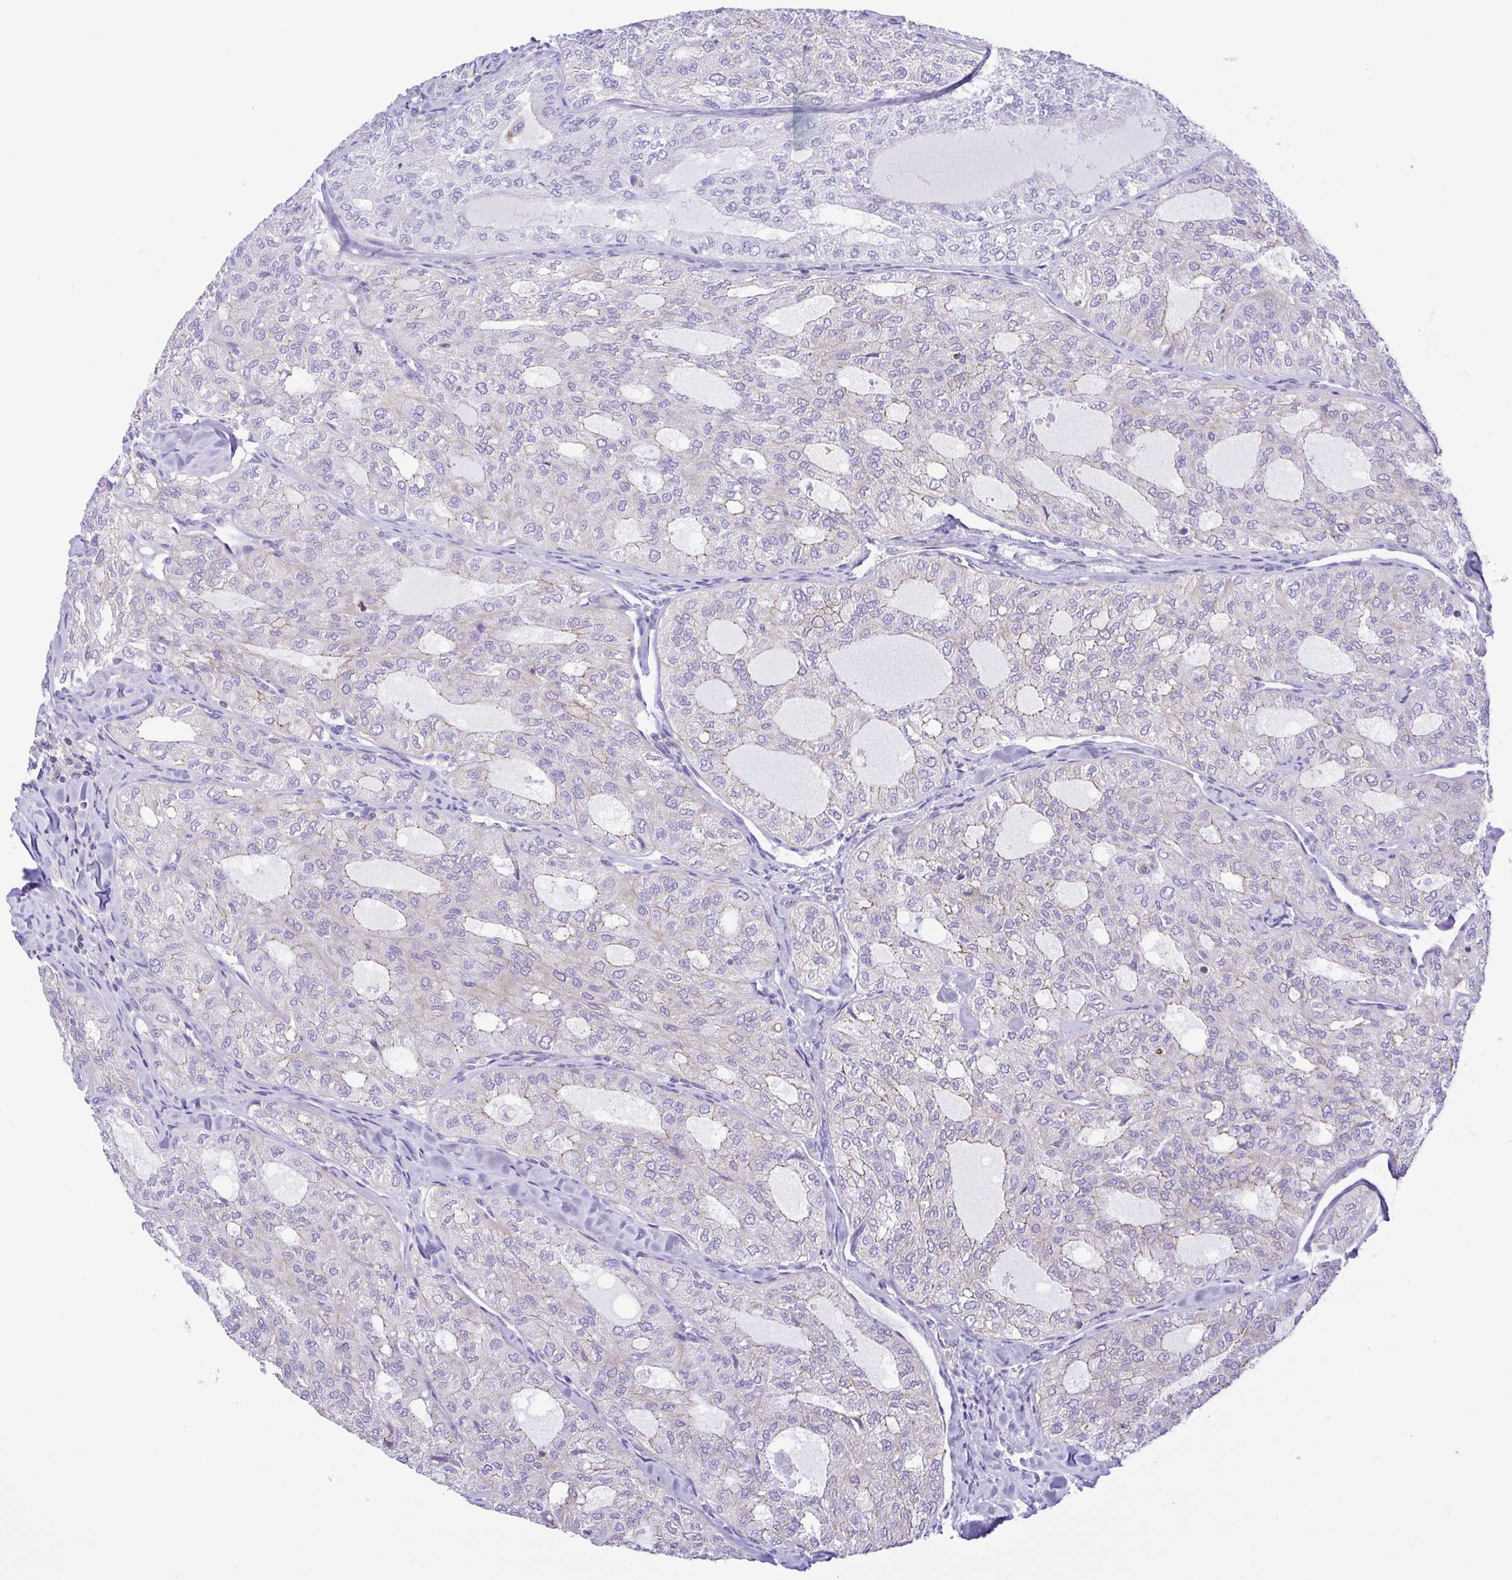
{"staining": {"intensity": "weak", "quantity": "<25%", "location": "cytoplasmic/membranous"}, "tissue": "thyroid cancer", "cell_type": "Tumor cells", "image_type": "cancer", "snomed": [{"axis": "morphology", "description": "Follicular adenoma carcinoma, NOS"}, {"axis": "topography", "description": "Thyroid gland"}], "caption": "Tumor cells show no significant expression in follicular adenoma carcinoma (thyroid).", "gene": "GPR182", "patient": {"sex": "male", "age": 75}}